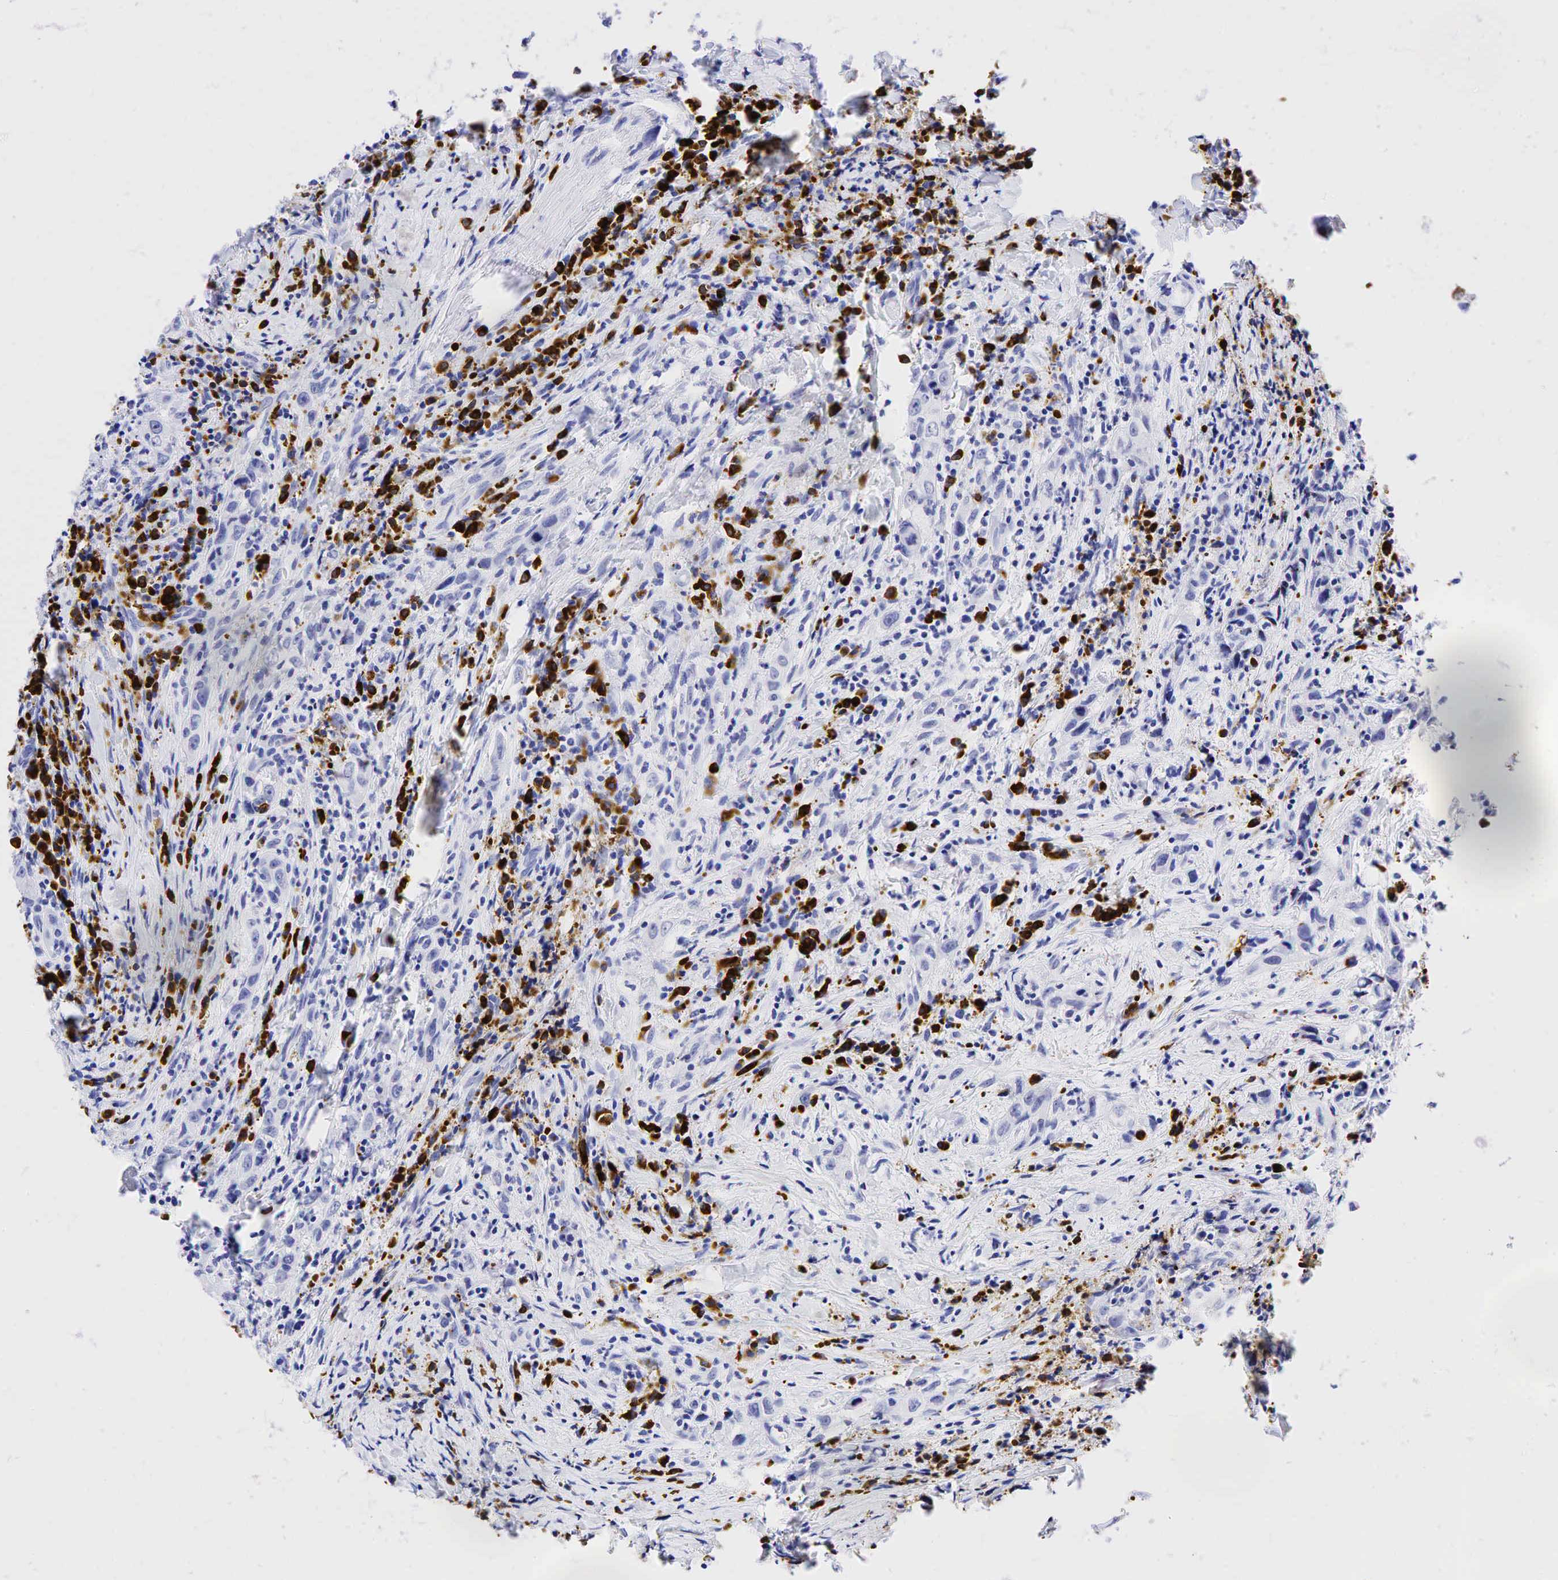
{"staining": {"intensity": "negative", "quantity": "none", "location": "none"}, "tissue": "head and neck cancer", "cell_type": "Tumor cells", "image_type": "cancer", "snomed": [{"axis": "morphology", "description": "Squamous cell carcinoma, NOS"}, {"axis": "topography", "description": "Oral tissue"}, {"axis": "topography", "description": "Head-Neck"}], "caption": "Immunohistochemical staining of human head and neck cancer exhibits no significant staining in tumor cells.", "gene": "CD79A", "patient": {"sex": "female", "age": 82}}